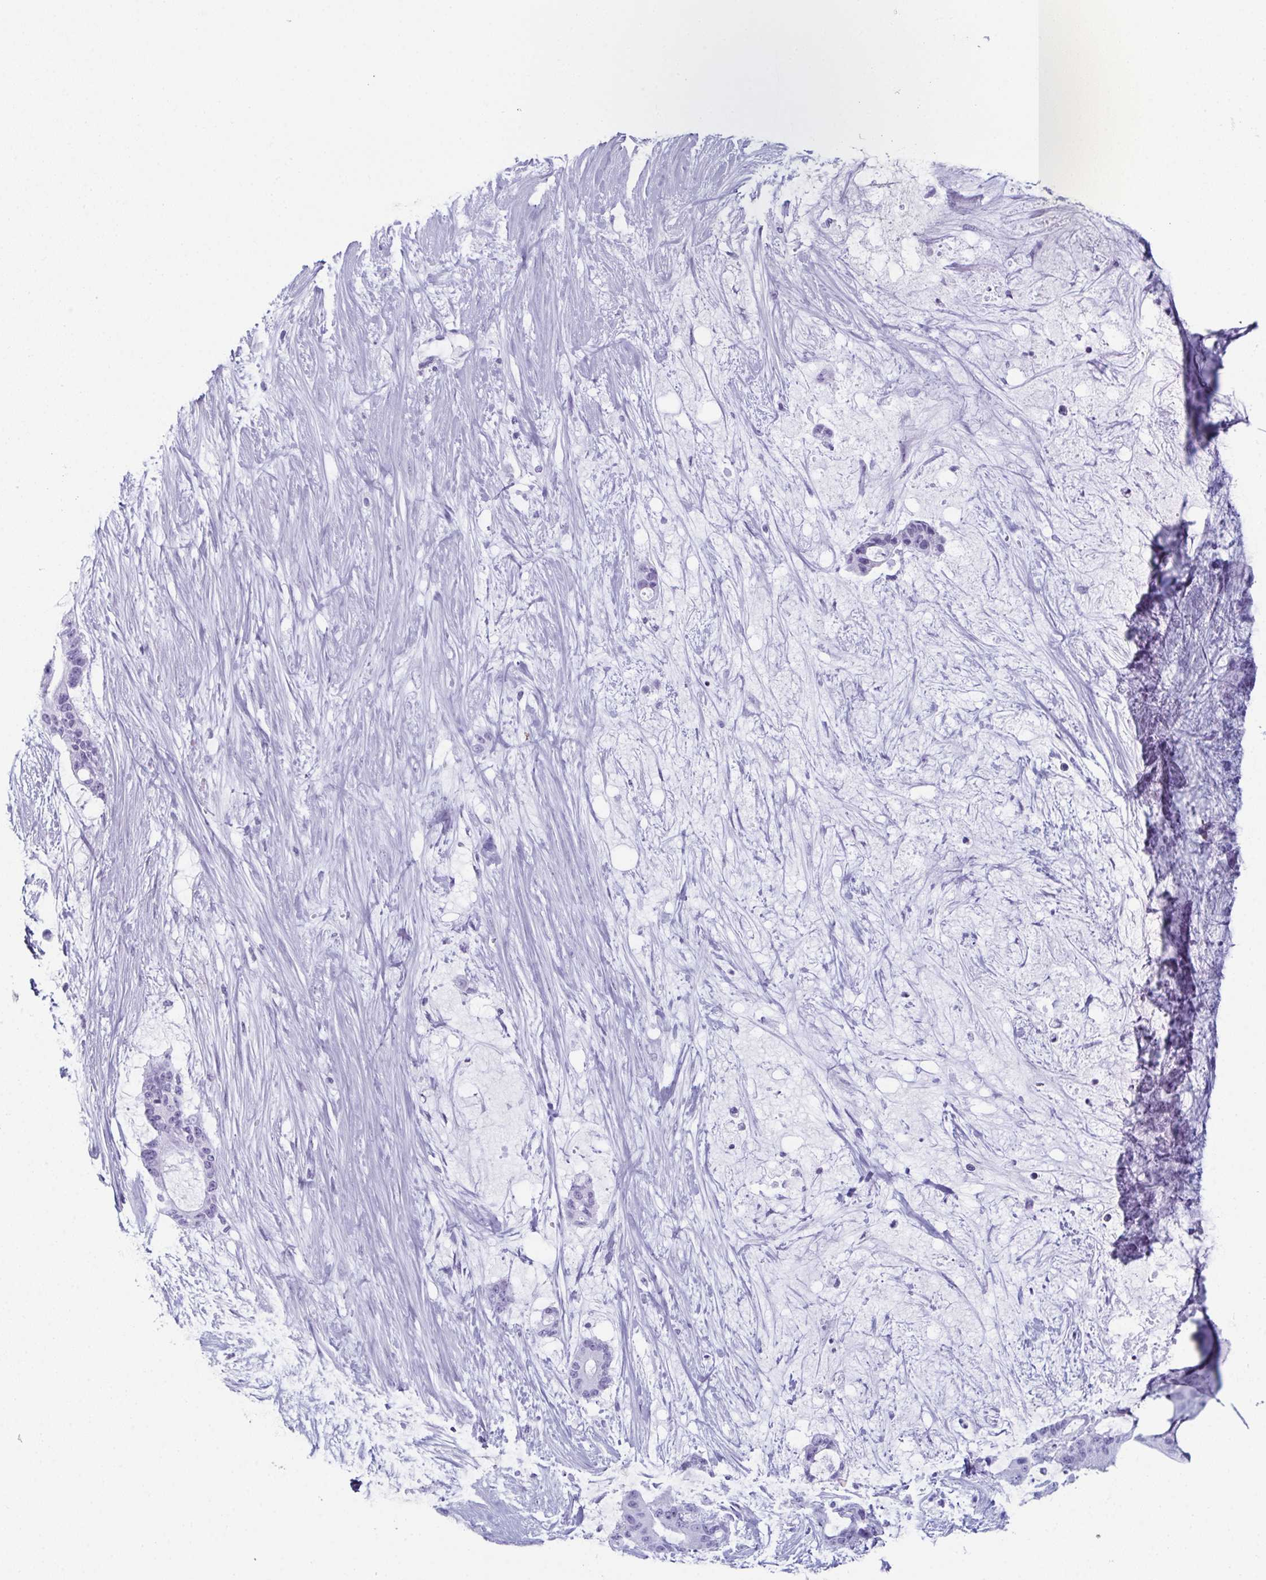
{"staining": {"intensity": "negative", "quantity": "none", "location": "none"}, "tissue": "liver cancer", "cell_type": "Tumor cells", "image_type": "cancer", "snomed": [{"axis": "morphology", "description": "Normal tissue, NOS"}, {"axis": "morphology", "description": "Cholangiocarcinoma"}, {"axis": "topography", "description": "Liver"}, {"axis": "topography", "description": "Peripheral nerve tissue"}], "caption": "Immunohistochemistry histopathology image of neoplastic tissue: liver cancer (cholangiocarcinoma) stained with DAB (3,3'-diaminobenzidine) demonstrates no significant protein staining in tumor cells.", "gene": "ENKUR", "patient": {"sex": "female", "age": 73}}